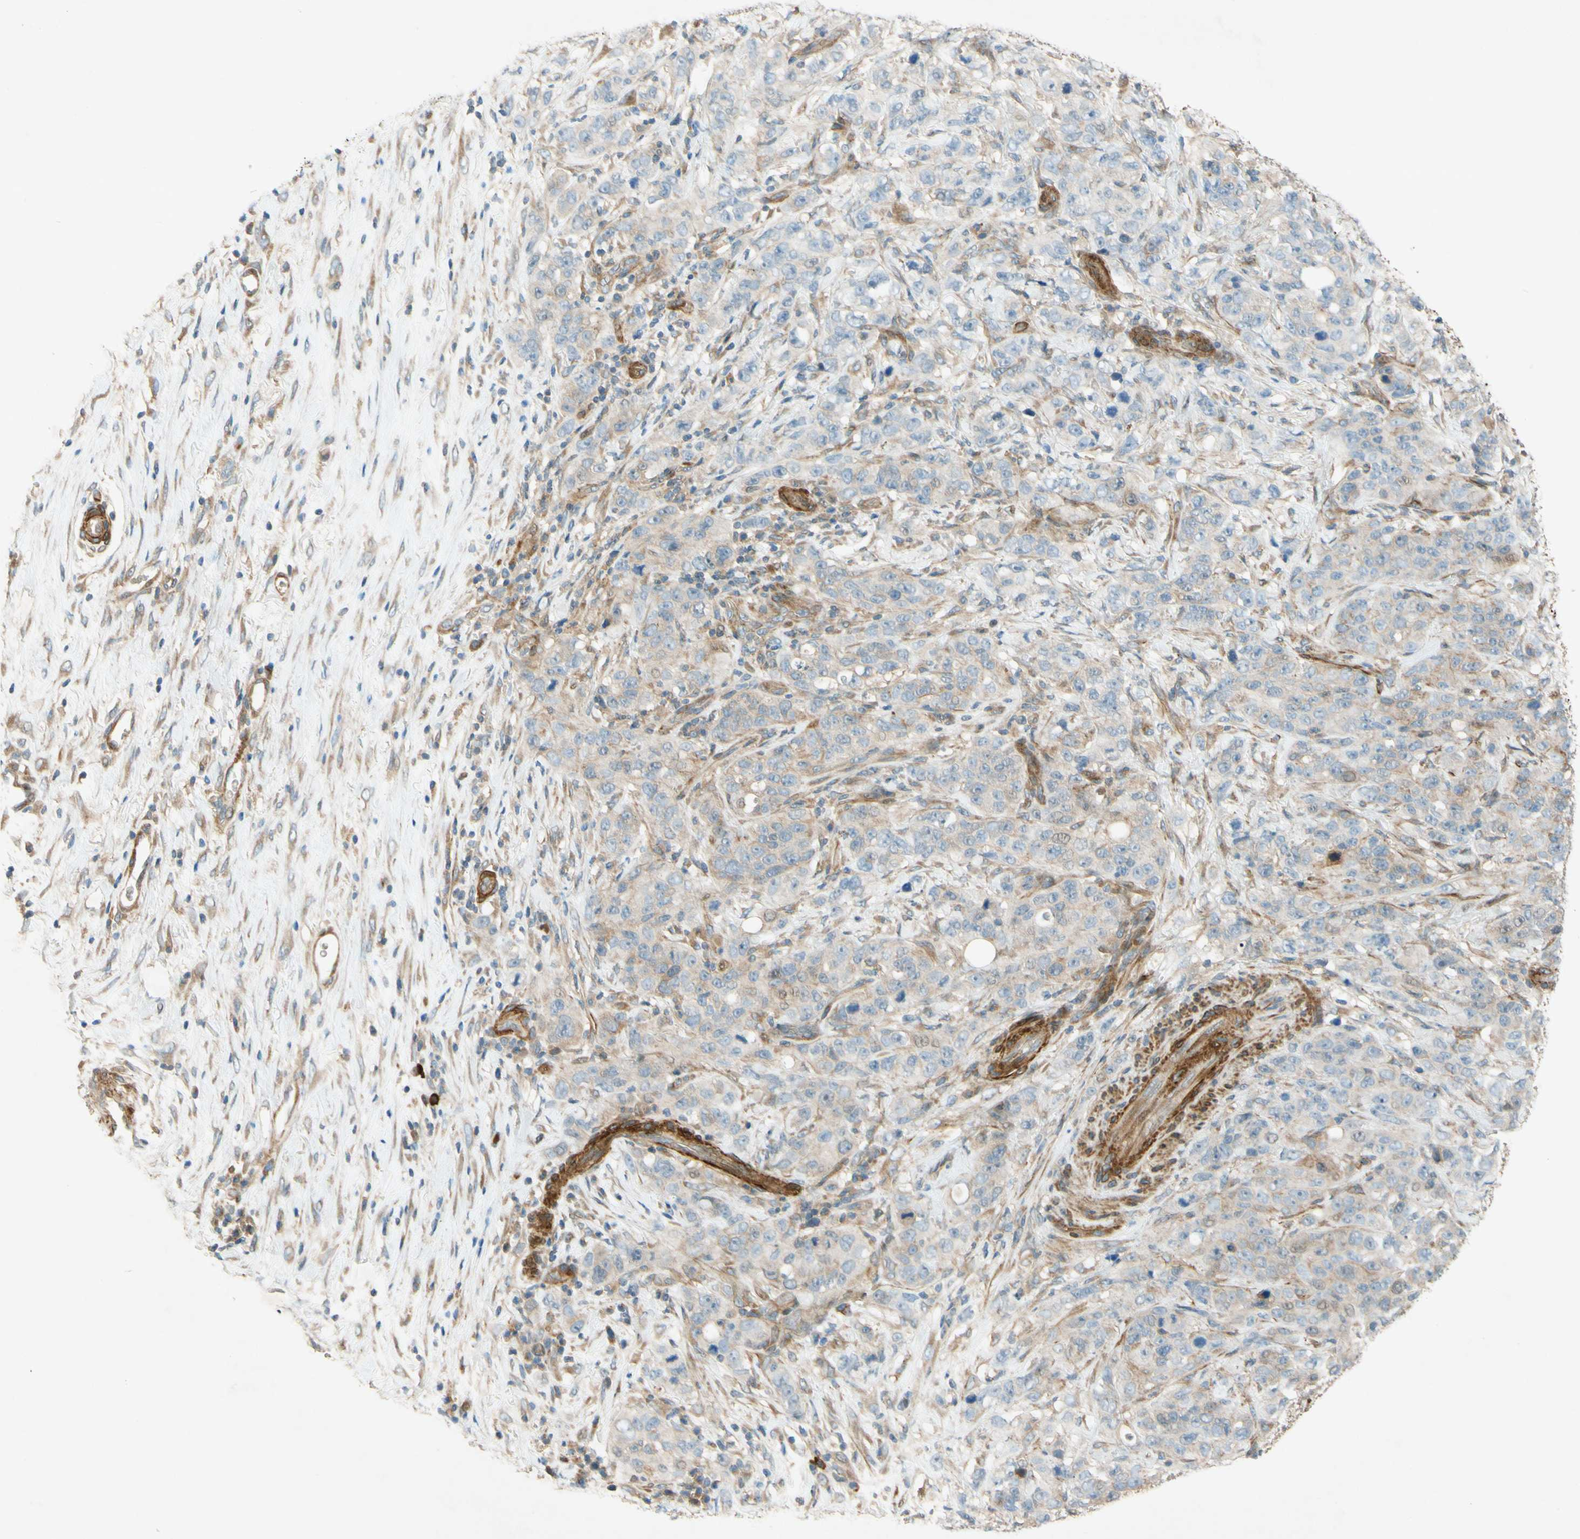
{"staining": {"intensity": "weak", "quantity": "25%-75%", "location": "cytoplasmic/membranous"}, "tissue": "stomach cancer", "cell_type": "Tumor cells", "image_type": "cancer", "snomed": [{"axis": "morphology", "description": "Adenocarcinoma, NOS"}, {"axis": "topography", "description": "Stomach"}], "caption": "A histopathology image of human adenocarcinoma (stomach) stained for a protein shows weak cytoplasmic/membranous brown staining in tumor cells.", "gene": "ADAM17", "patient": {"sex": "male", "age": 48}}